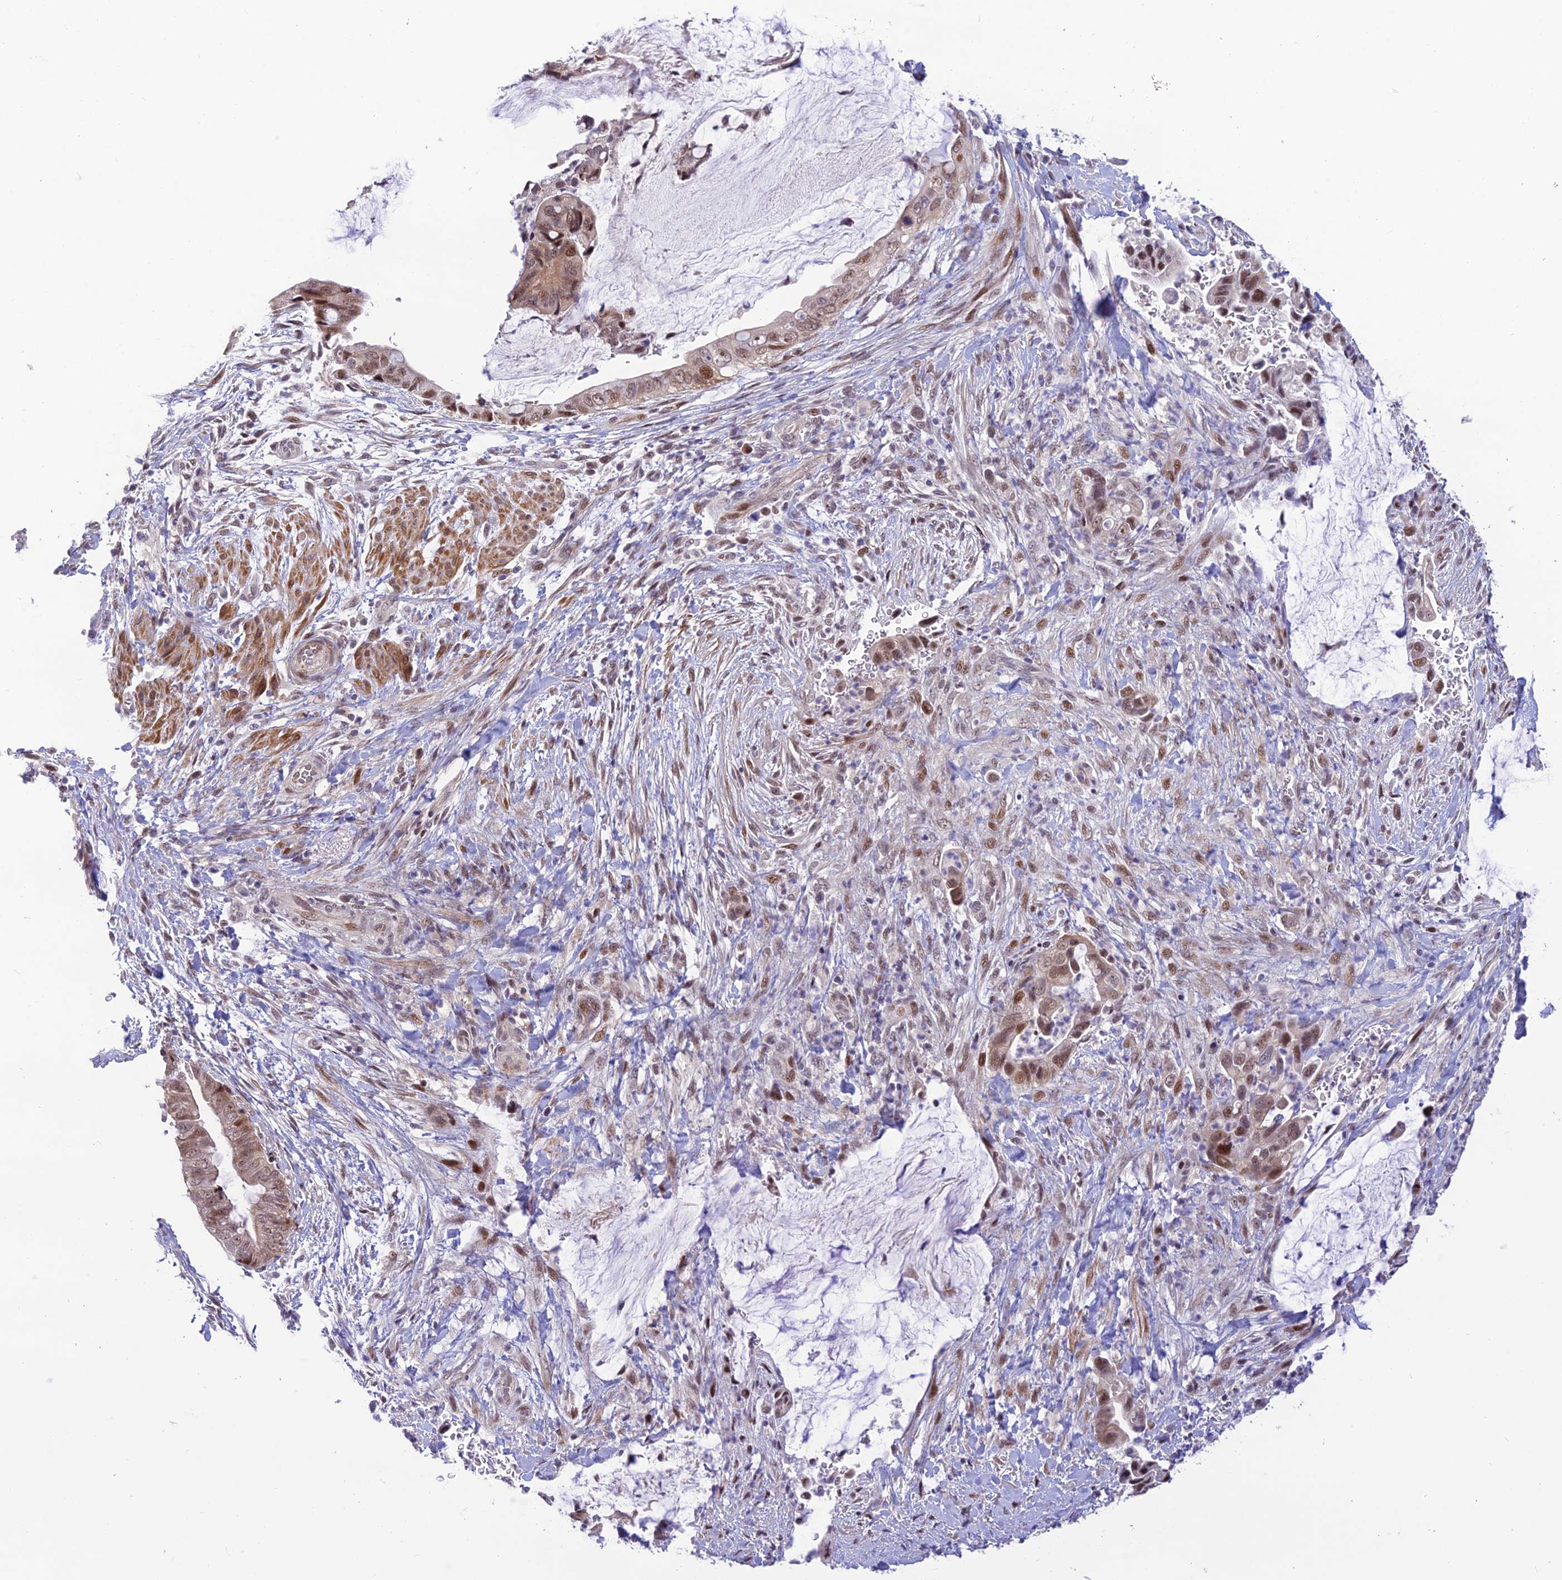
{"staining": {"intensity": "moderate", "quantity": "25%-75%", "location": "nuclear"}, "tissue": "pancreatic cancer", "cell_type": "Tumor cells", "image_type": "cancer", "snomed": [{"axis": "morphology", "description": "Adenocarcinoma, NOS"}, {"axis": "topography", "description": "Pancreas"}], "caption": "Pancreatic cancer (adenocarcinoma) stained with a brown dye shows moderate nuclear positive expression in about 25%-75% of tumor cells.", "gene": "ASPDH", "patient": {"sex": "male", "age": 75}}